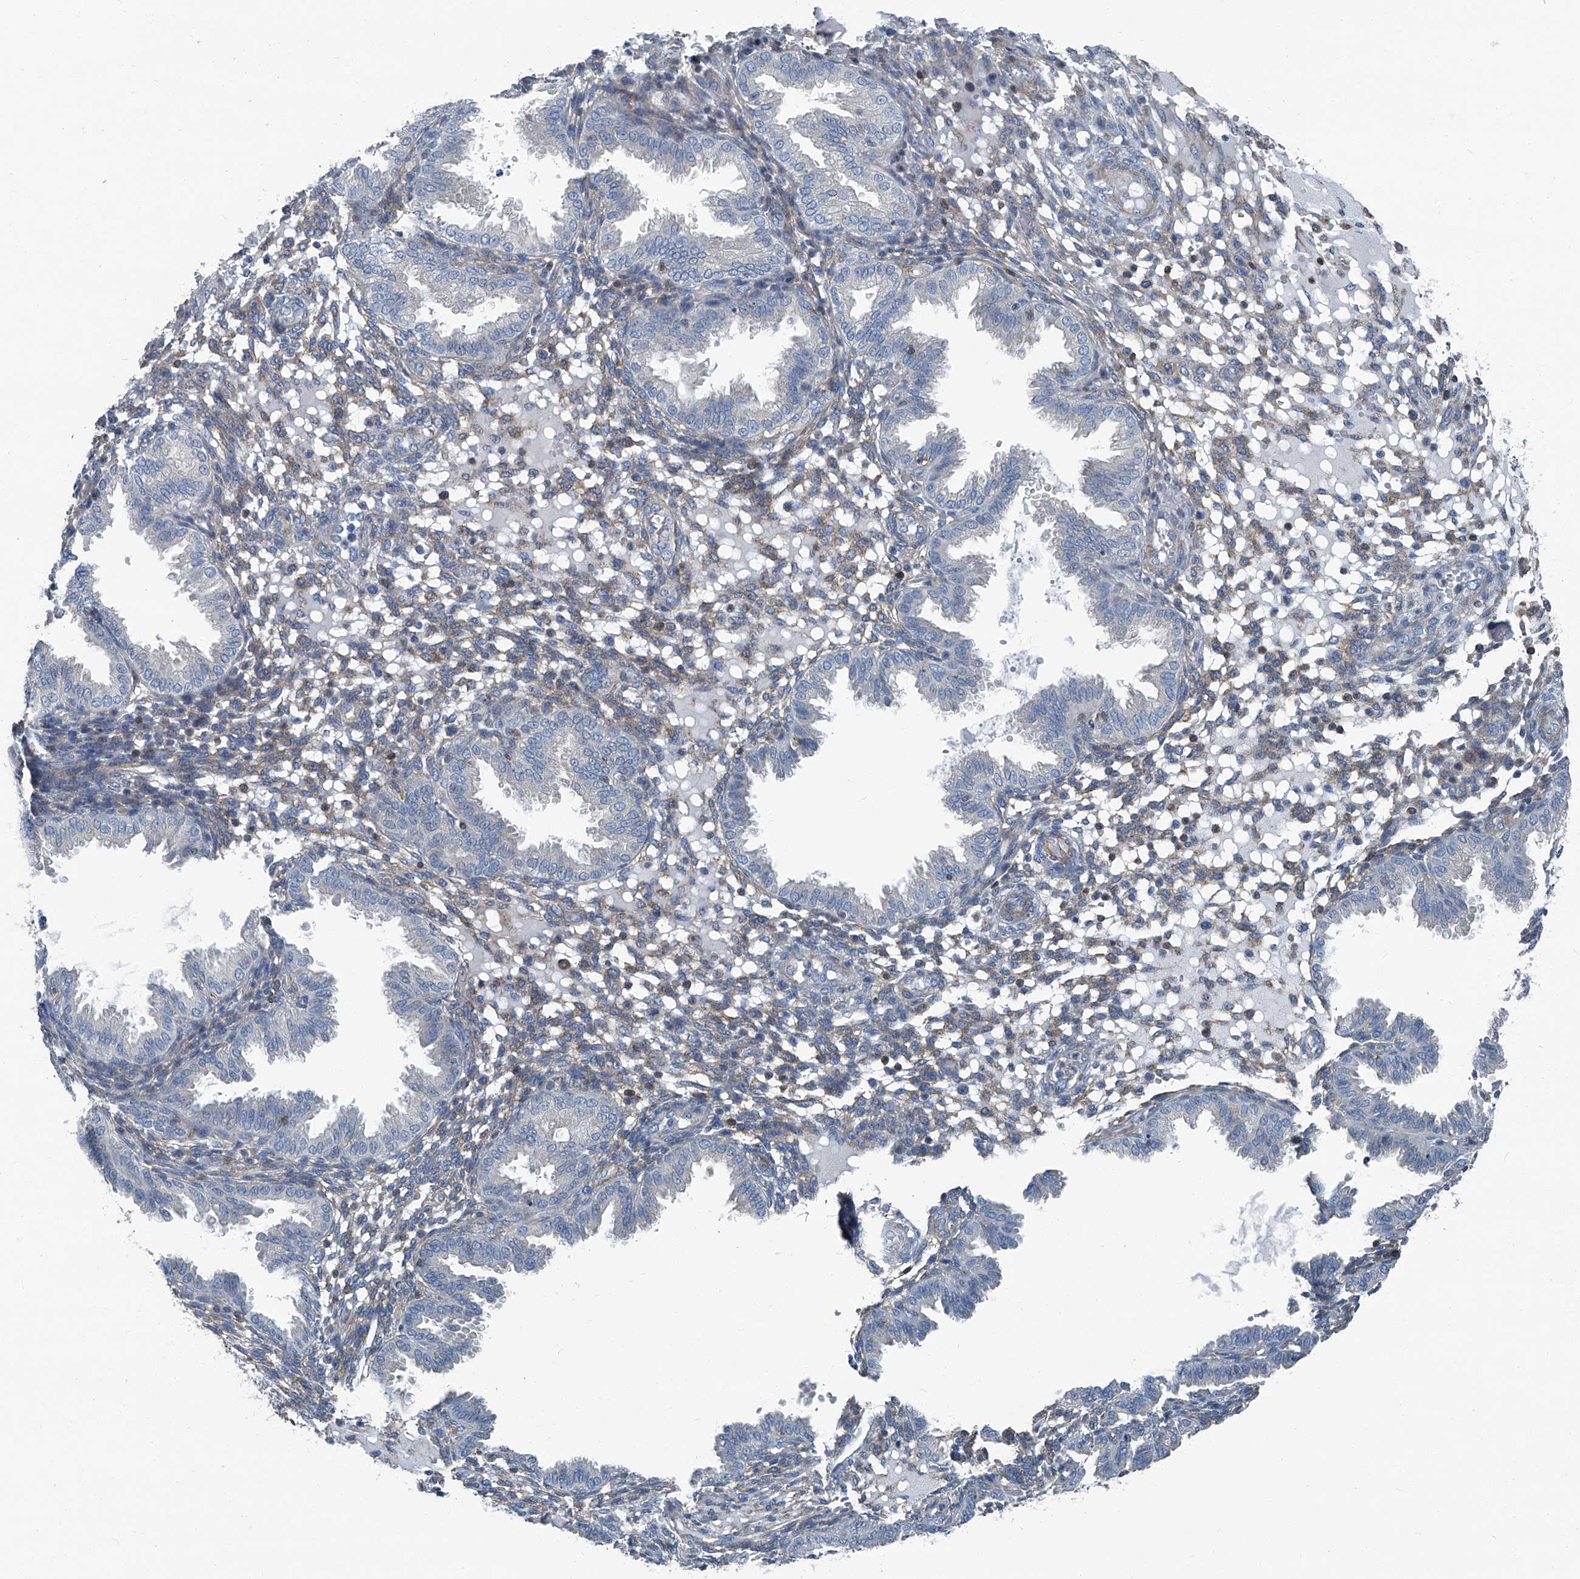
{"staining": {"intensity": "weak", "quantity": "<25%", "location": "cytoplasmic/membranous"}, "tissue": "endometrium", "cell_type": "Cells in endometrial stroma", "image_type": "normal", "snomed": [{"axis": "morphology", "description": "Normal tissue, NOS"}, {"axis": "topography", "description": "Endometrium"}], "caption": "IHC histopathology image of unremarkable human endometrium stained for a protein (brown), which demonstrates no staining in cells in endometrial stroma. (Stains: DAB immunohistochemistry (IHC) with hematoxylin counter stain, Microscopy: brightfield microscopy at high magnification).", "gene": "SEPTIN7", "patient": {"sex": "female", "age": 33}}